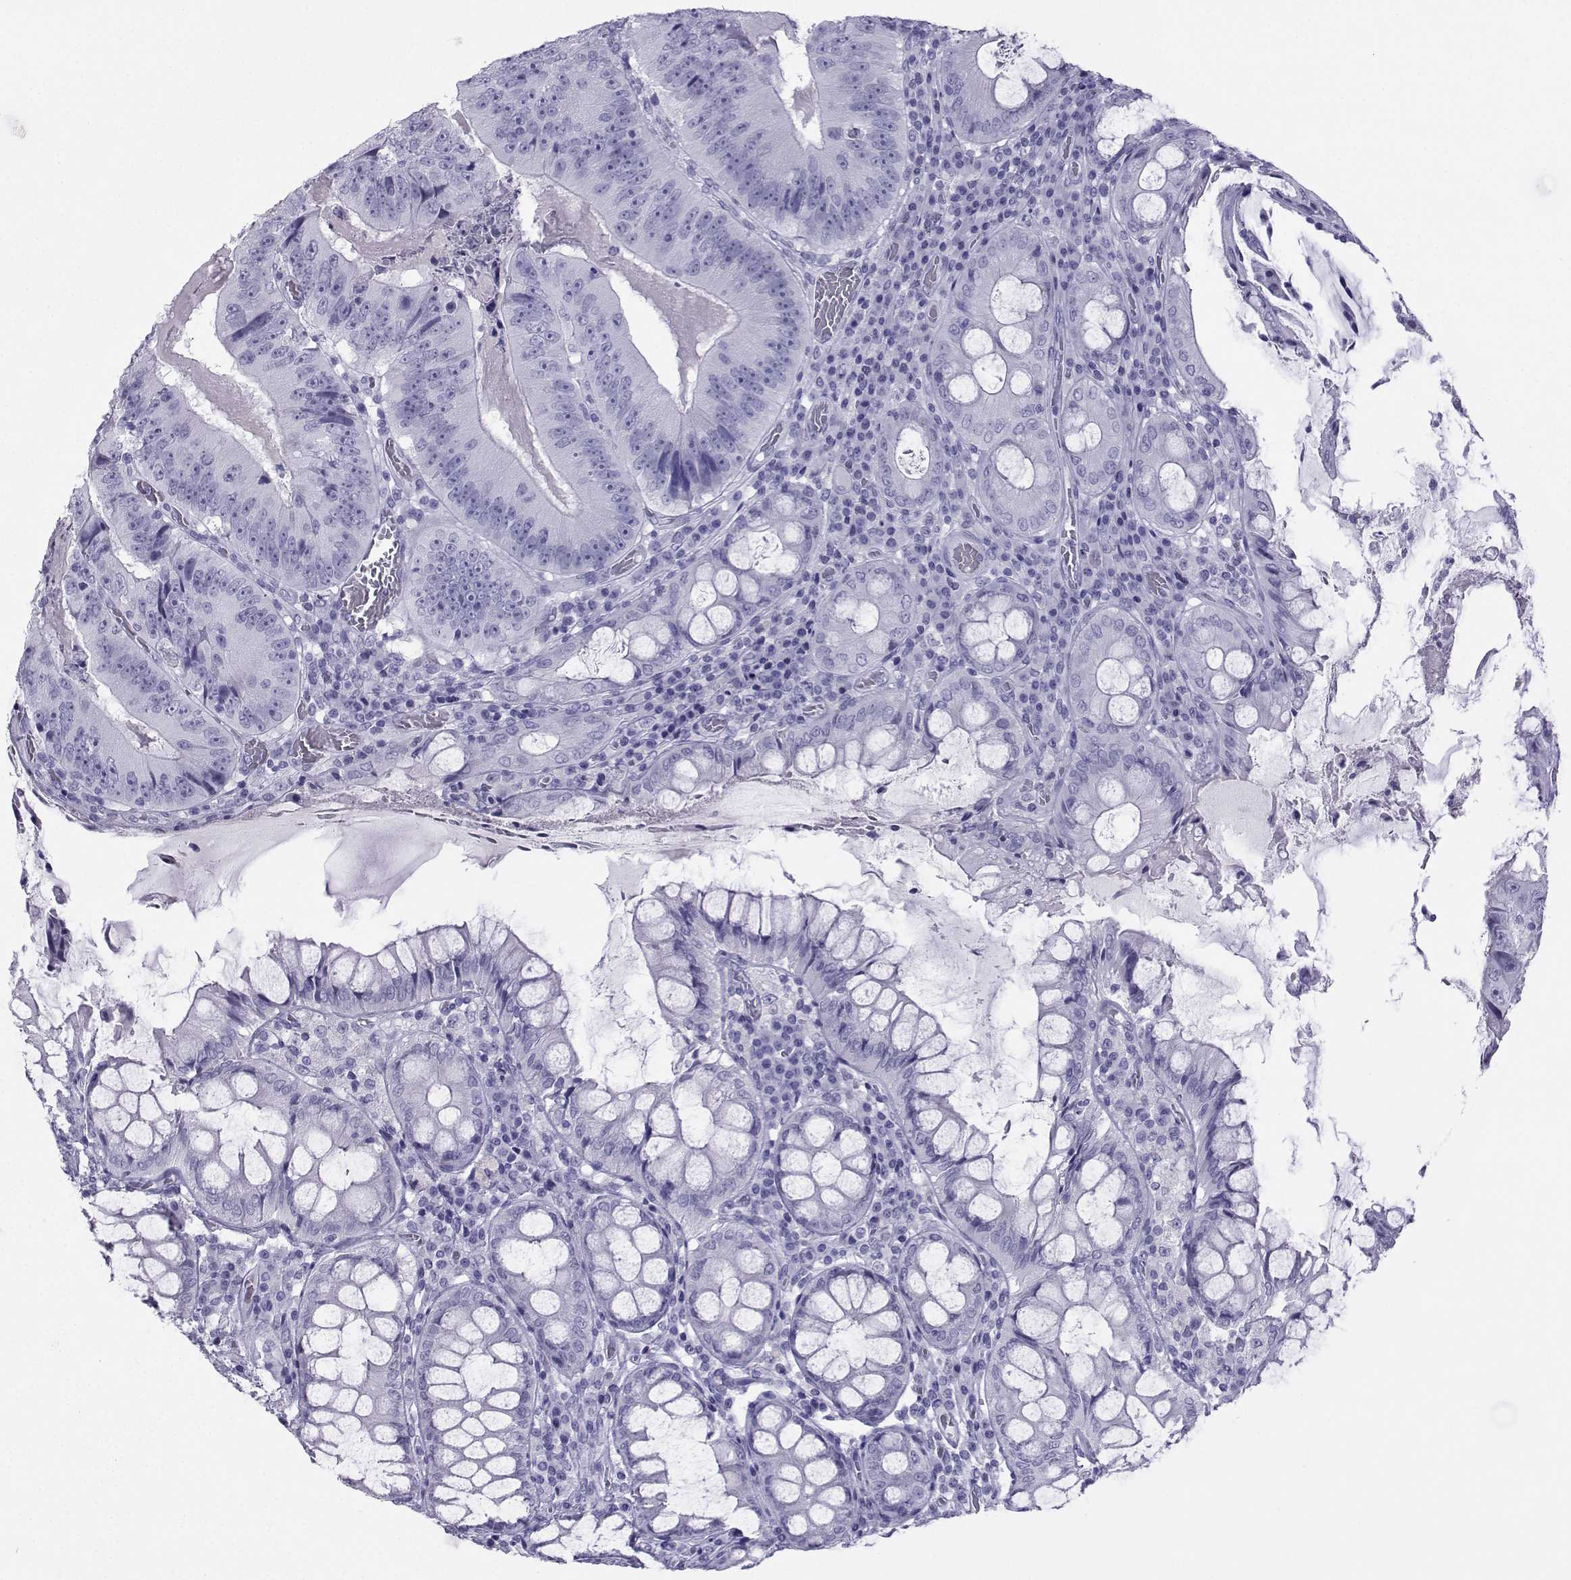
{"staining": {"intensity": "negative", "quantity": "none", "location": "none"}, "tissue": "colorectal cancer", "cell_type": "Tumor cells", "image_type": "cancer", "snomed": [{"axis": "morphology", "description": "Adenocarcinoma, NOS"}, {"axis": "topography", "description": "Colon"}], "caption": "DAB (3,3'-diaminobenzidine) immunohistochemical staining of colorectal cancer reveals no significant expression in tumor cells.", "gene": "LORICRIN", "patient": {"sex": "female", "age": 86}}